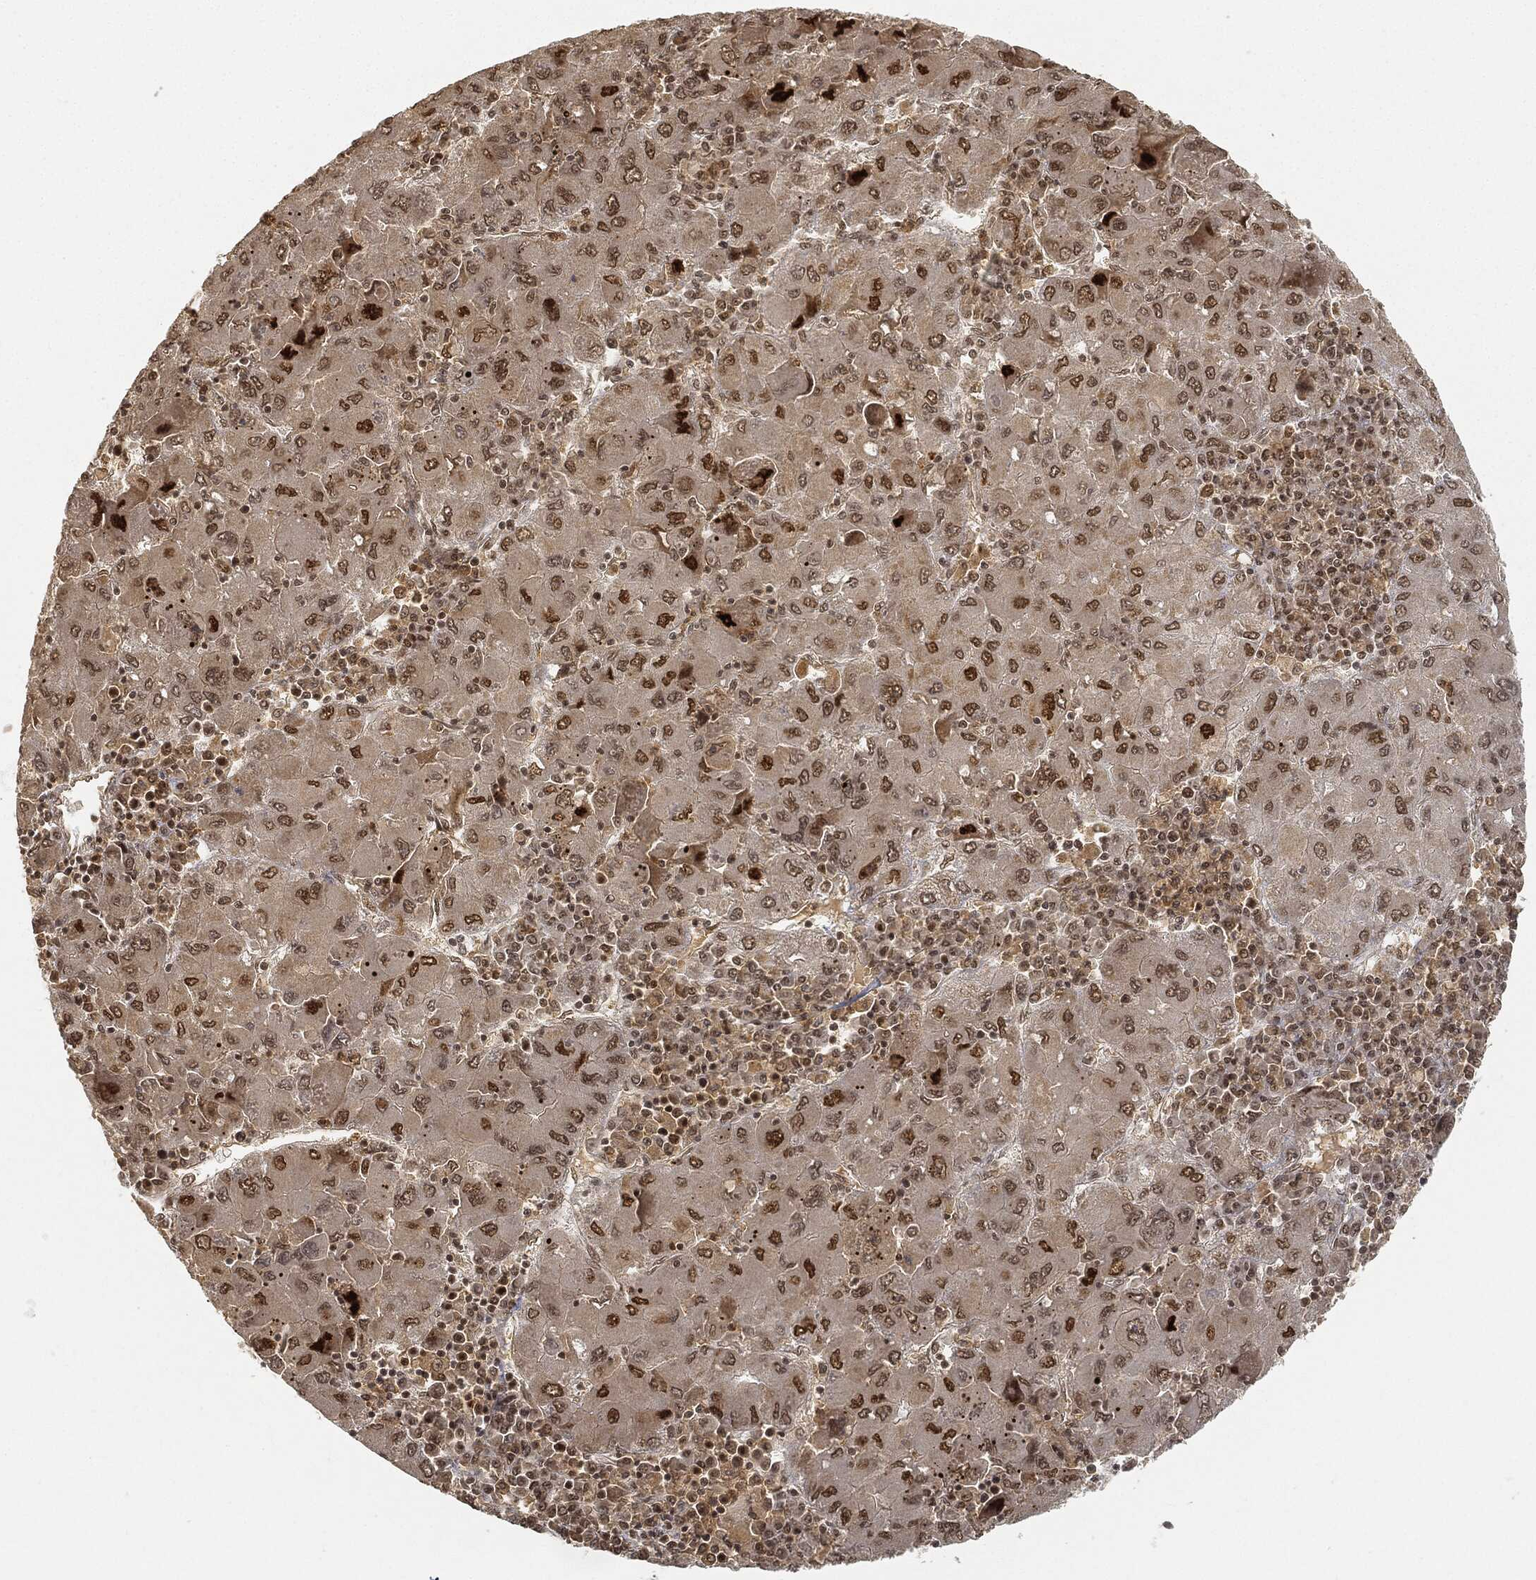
{"staining": {"intensity": "strong", "quantity": "25%-75%", "location": "nuclear"}, "tissue": "liver cancer", "cell_type": "Tumor cells", "image_type": "cancer", "snomed": [{"axis": "morphology", "description": "Carcinoma, Hepatocellular, NOS"}, {"axis": "topography", "description": "Liver"}], "caption": "A brown stain highlights strong nuclear positivity of a protein in liver cancer tumor cells. Using DAB (3,3'-diaminobenzidine) (brown) and hematoxylin (blue) stains, captured at high magnification using brightfield microscopy.", "gene": "CIB1", "patient": {"sex": "male", "age": 75}}